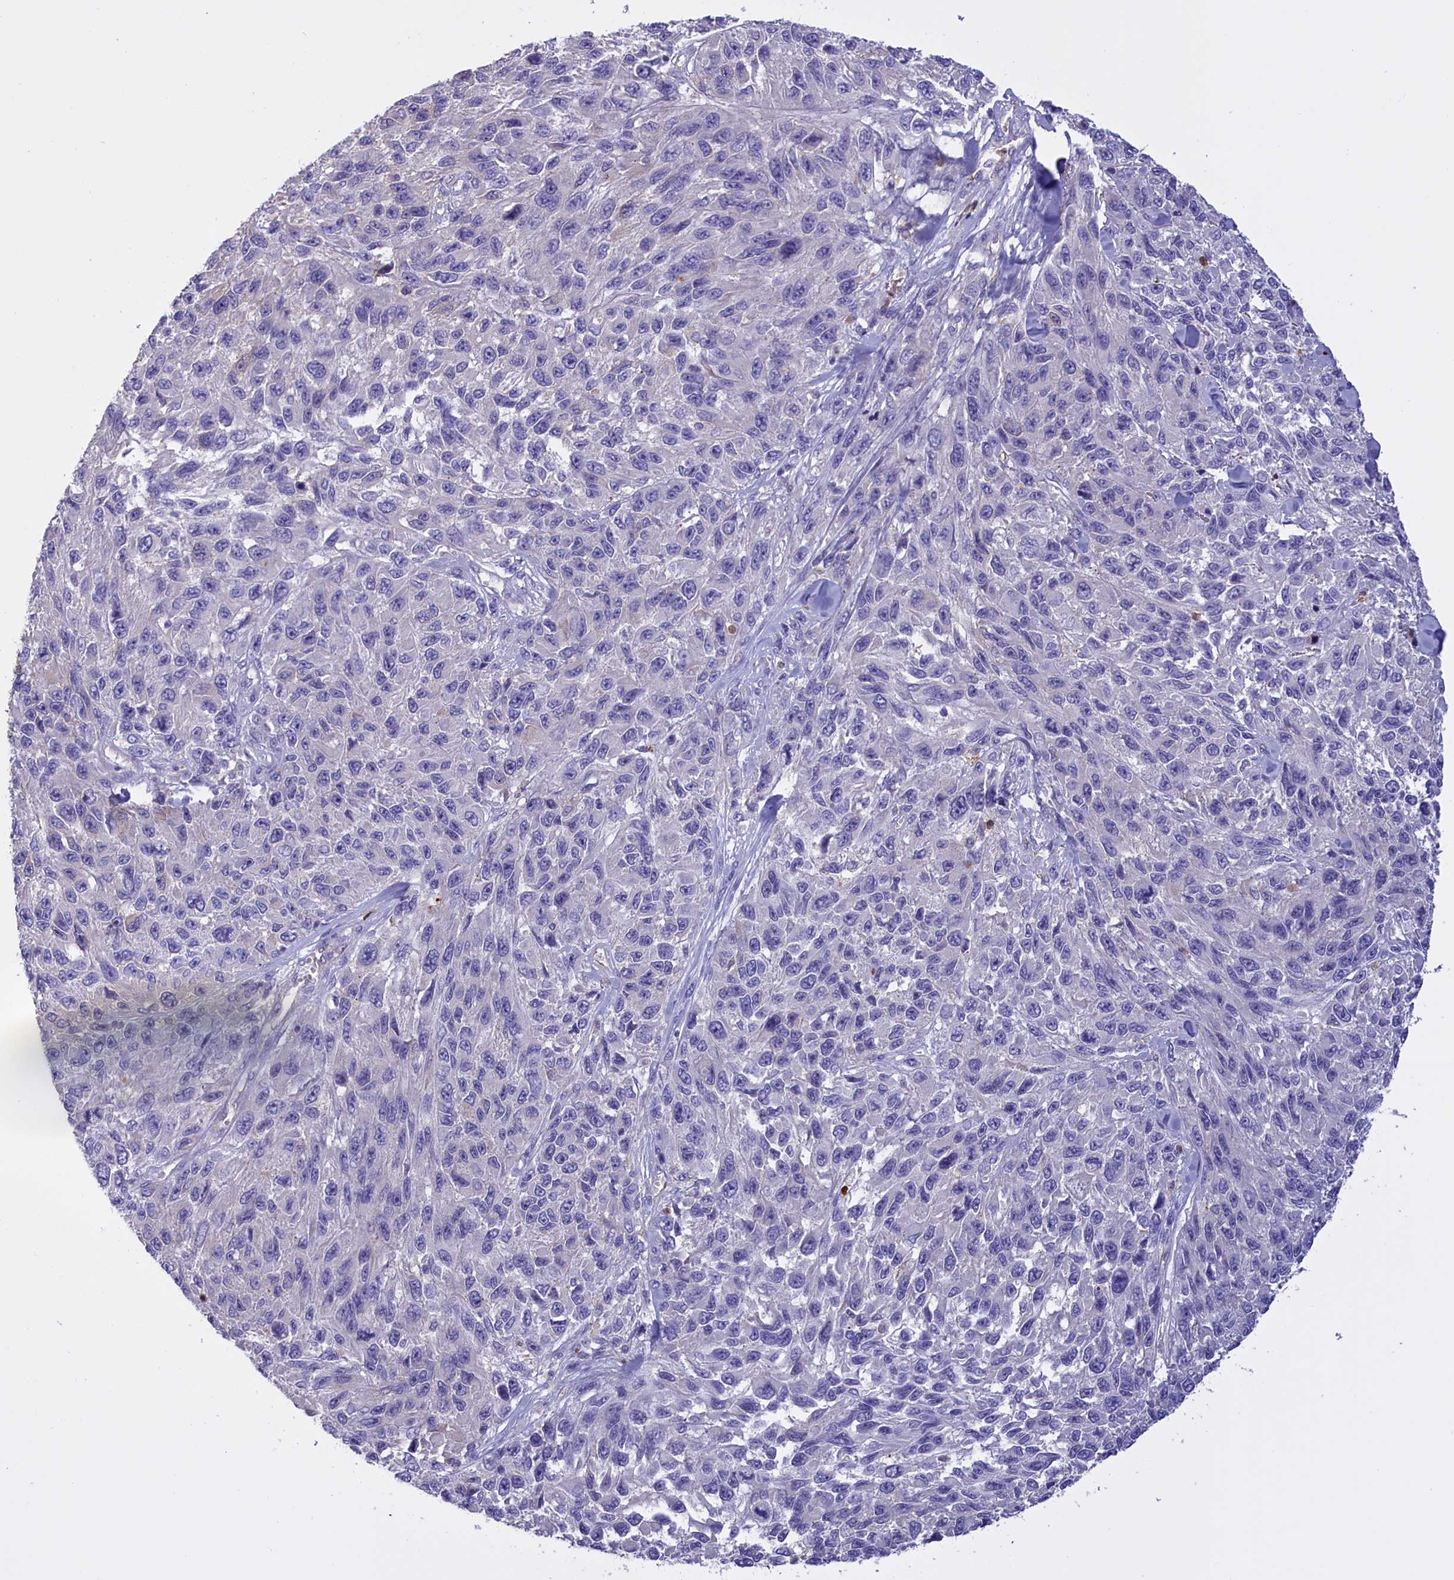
{"staining": {"intensity": "negative", "quantity": "none", "location": "none"}, "tissue": "melanoma", "cell_type": "Tumor cells", "image_type": "cancer", "snomed": [{"axis": "morphology", "description": "Malignant melanoma, NOS"}, {"axis": "topography", "description": "Skin"}], "caption": "Malignant melanoma stained for a protein using IHC reveals no expression tumor cells.", "gene": "FAM149B1", "patient": {"sex": "female", "age": 96}}